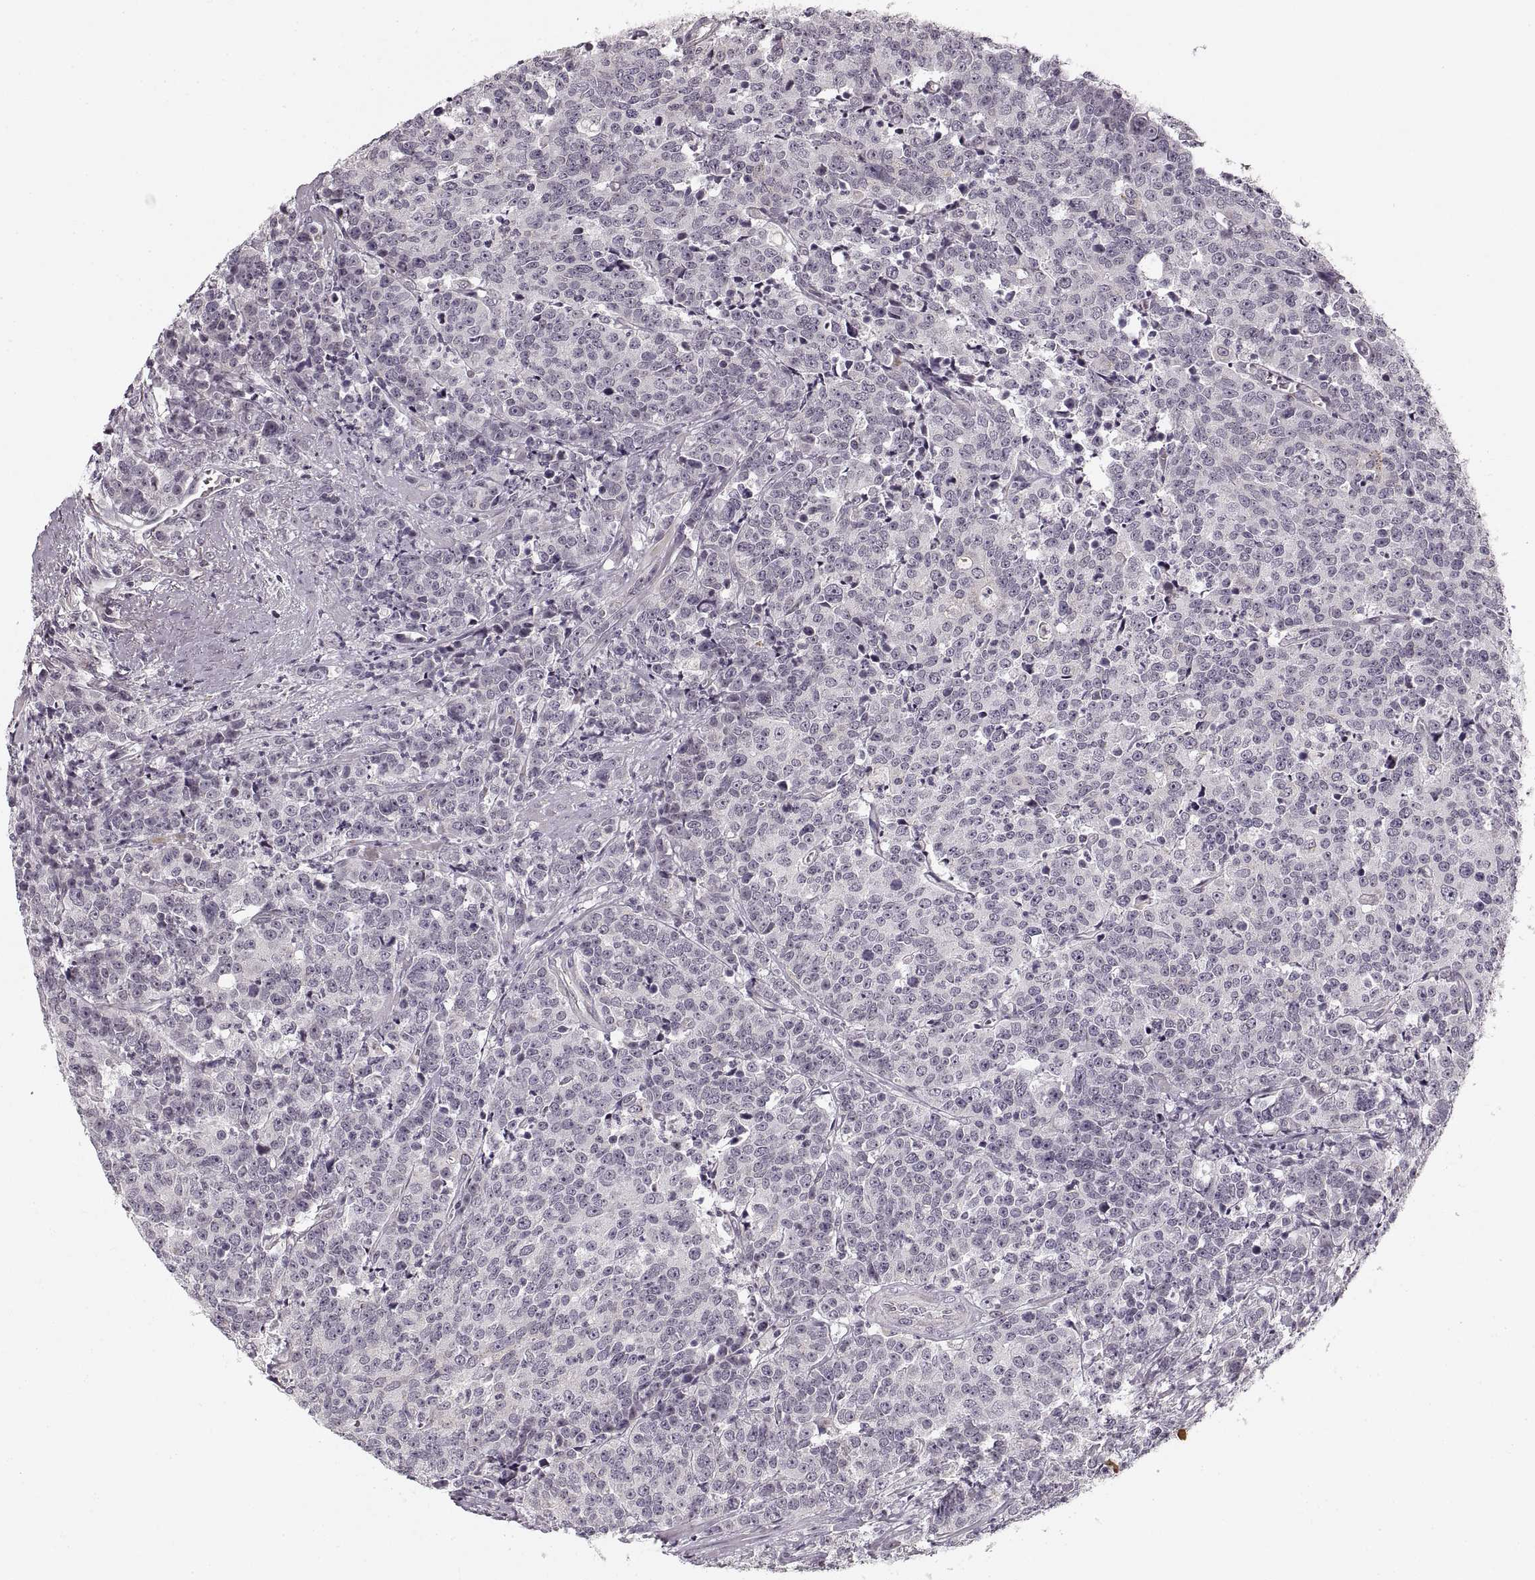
{"staining": {"intensity": "negative", "quantity": "none", "location": "none"}, "tissue": "prostate cancer", "cell_type": "Tumor cells", "image_type": "cancer", "snomed": [{"axis": "morphology", "description": "Adenocarcinoma, NOS"}, {"axis": "topography", "description": "Prostate"}], "caption": "There is no significant positivity in tumor cells of prostate cancer.", "gene": "ASIC3", "patient": {"sex": "male", "age": 67}}